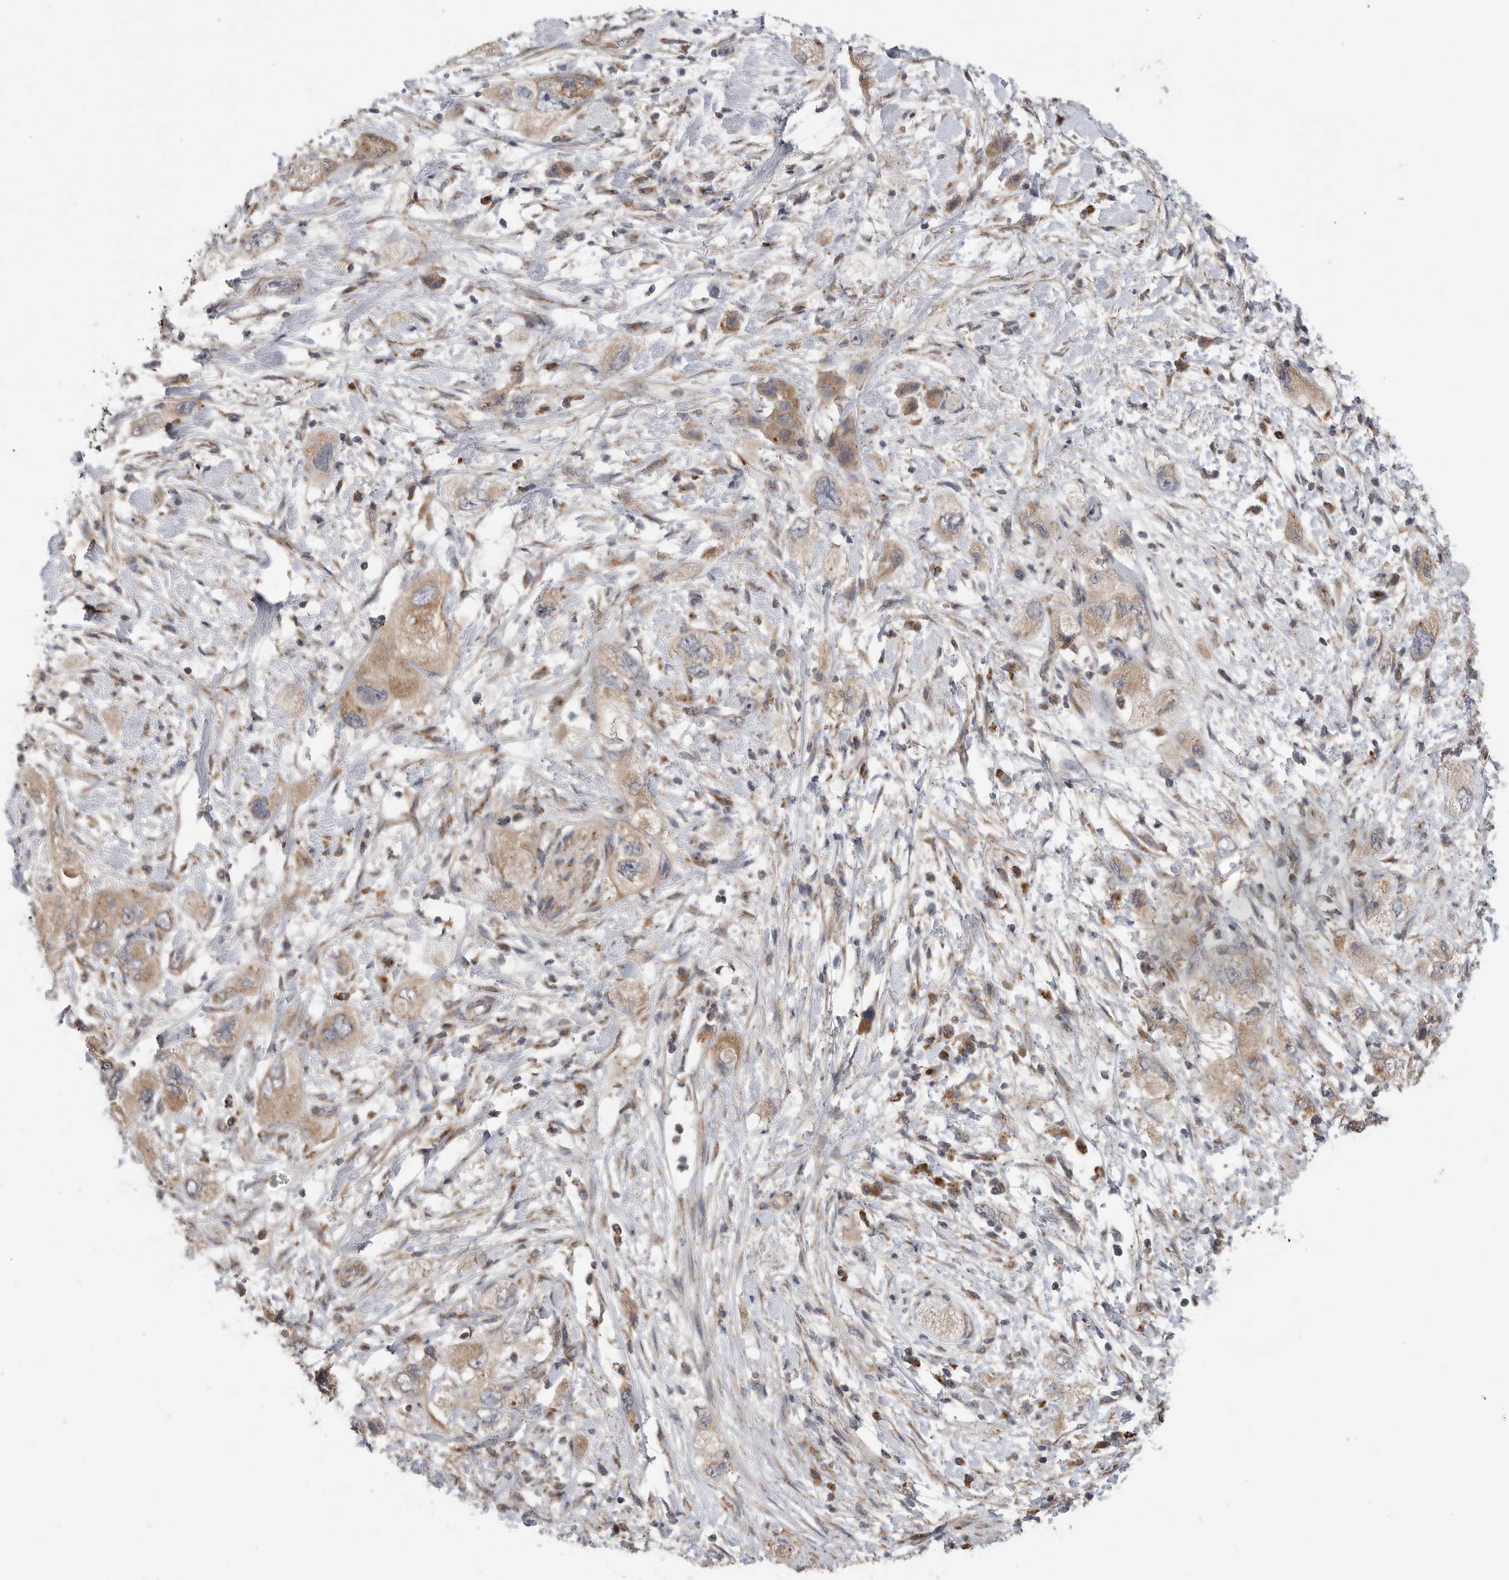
{"staining": {"intensity": "weak", "quantity": ">75%", "location": "cytoplasmic/membranous"}, "tissue": "pancreatic cancer", "cell_type": "Tumor cells", "image_type": "cancer", "snomed": [{"axis": "morphology", "description": "Adenocarcinoma, NOS"}, {"axis": "topography", "description": "Pancreas"}], "caption": "Immunohistochemistry (IHC) micrograph of human pancreatic cancer (adenocarcinoma) stained for a protein (brown), which exhibits low levels of weak cytoplasmic/membranous expression in about >75% of tumor cells.", "gene": "GALNS", "patient": {"sex": "female", "age": 73}}